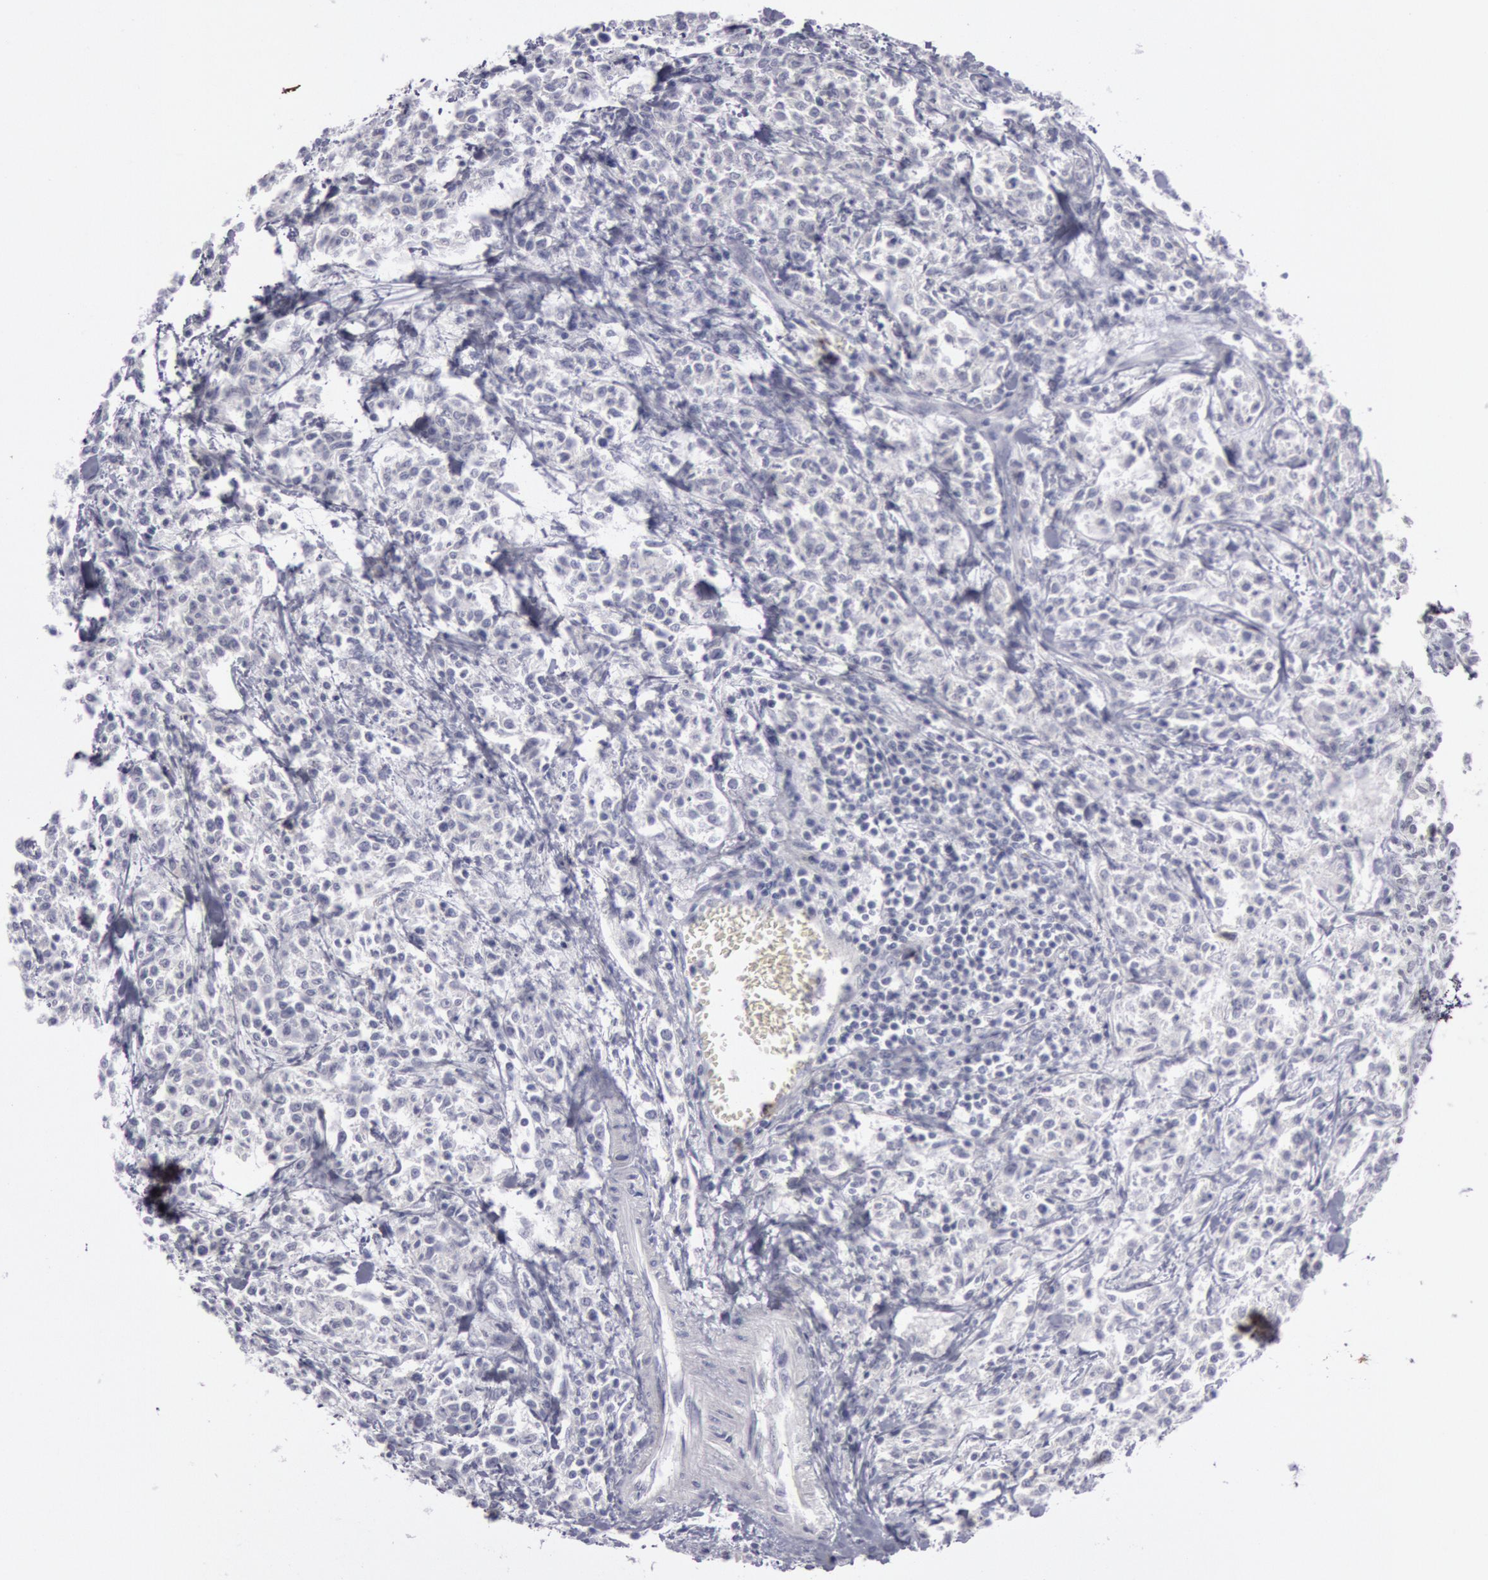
{"staining": {"intensity": "negative", "quantity": "none", "location": "none"}, "tissue": "lymphoma", "cell_type": "Tumor cells", "image_type": "cancer", "snomed": [{"axis": "morphology", "description": "Malignant lymphoma, non-Hodgkin's type, Low grade"}, {"axis": "topography", "description": "Small intestine"}], "caption": "Tumor cells are negative for protein expression in human low-grade malignant lymphoma, non-Hodgkin's type.", "gene": "KRT16", "patient": {"sex": "female", "age": 59}}